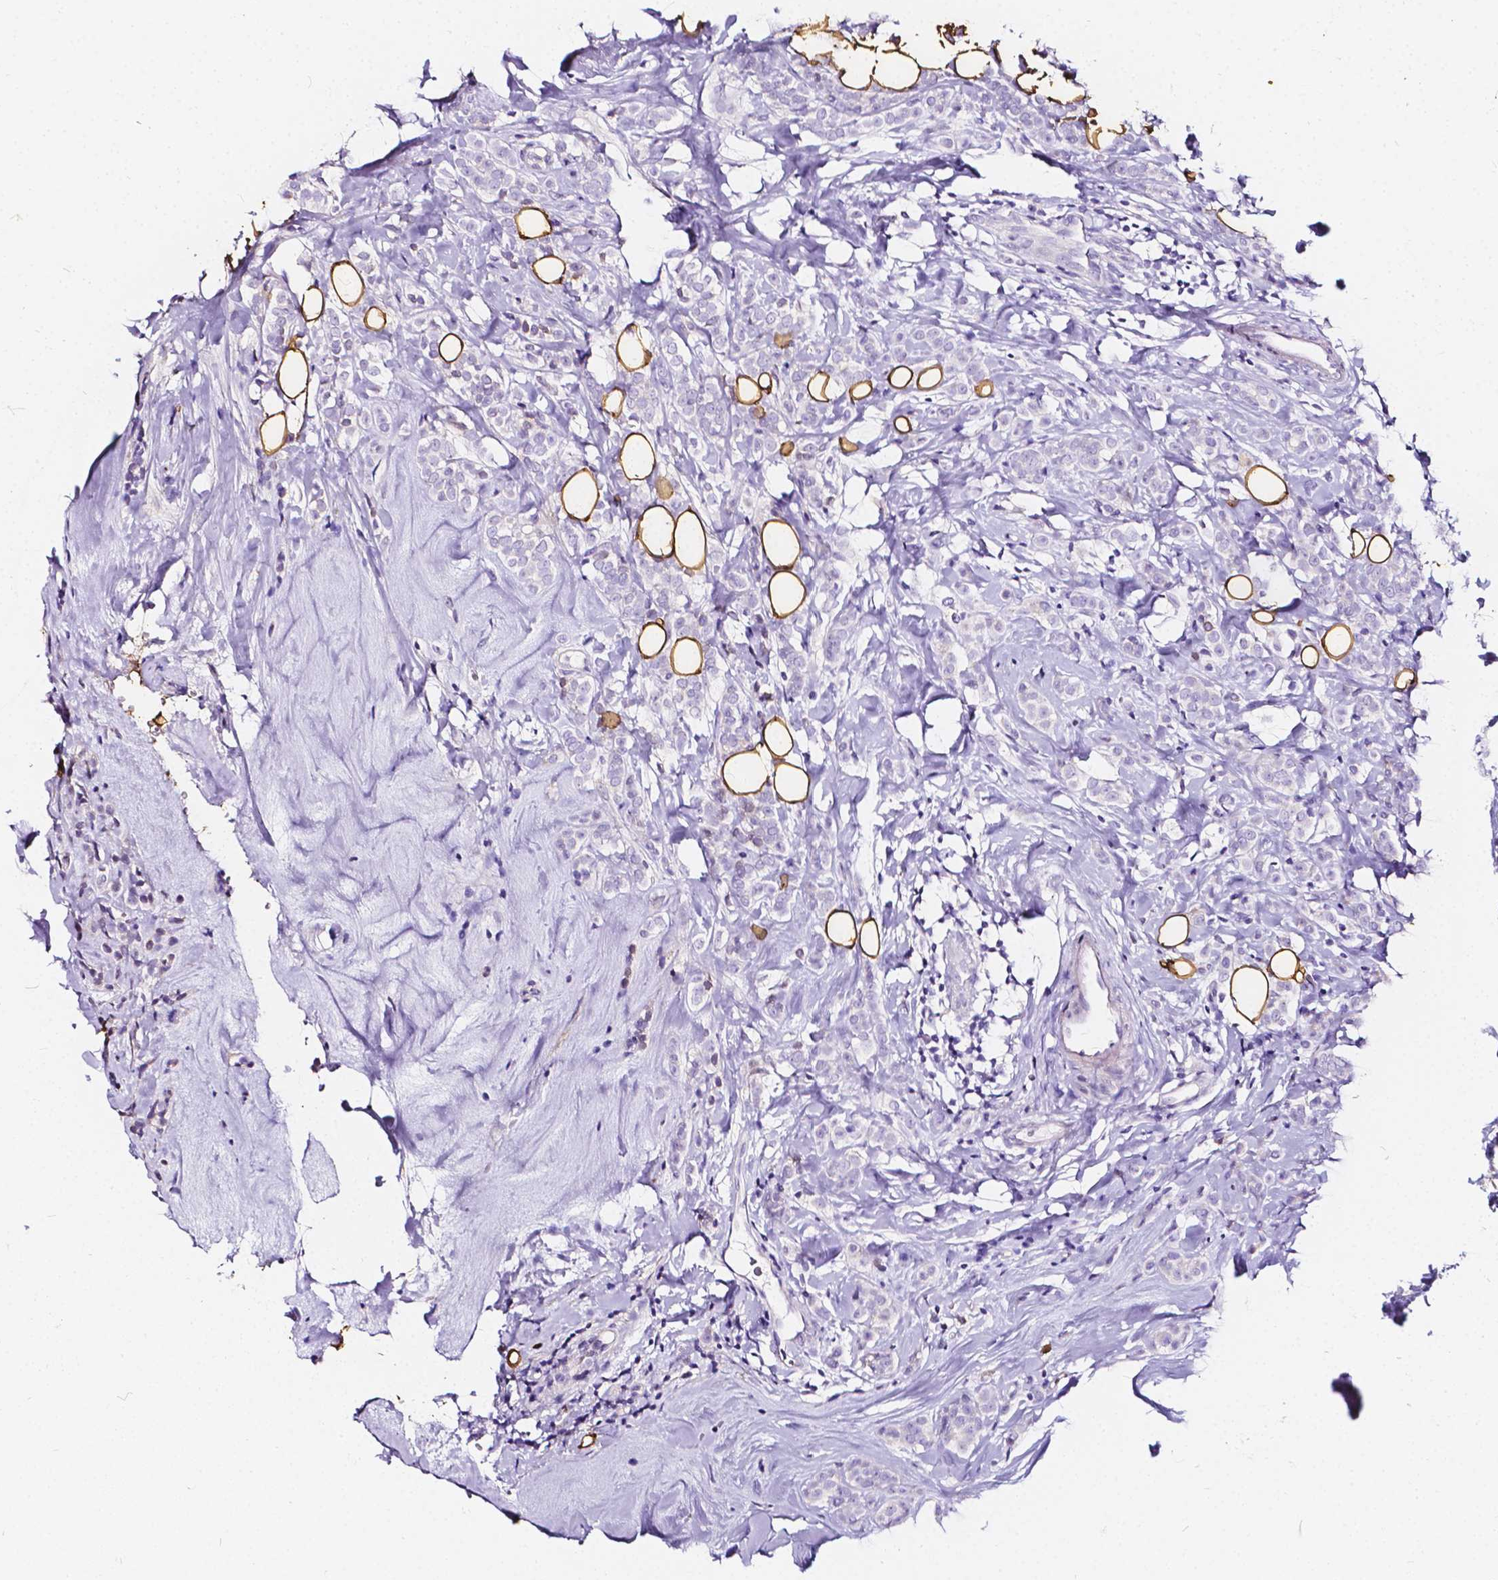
{"staining": {"intensity": "negative", "quantity": "none", "location": "none"}, "tissue": "breast cancer", "cell_type": "Tumor cells", "image_type": "cancer", "snomed": [{"axis": "morphology", "description": "Lobular carcinoma"}, {"axis": "topography", "description": "Breast"}], "caption": "Immunohistochemical staining of breast cancer demonstrates no significant expression in tumor cells.", "gene": "CLSTN2", "patient": {"sex": "female", "age": 49}}